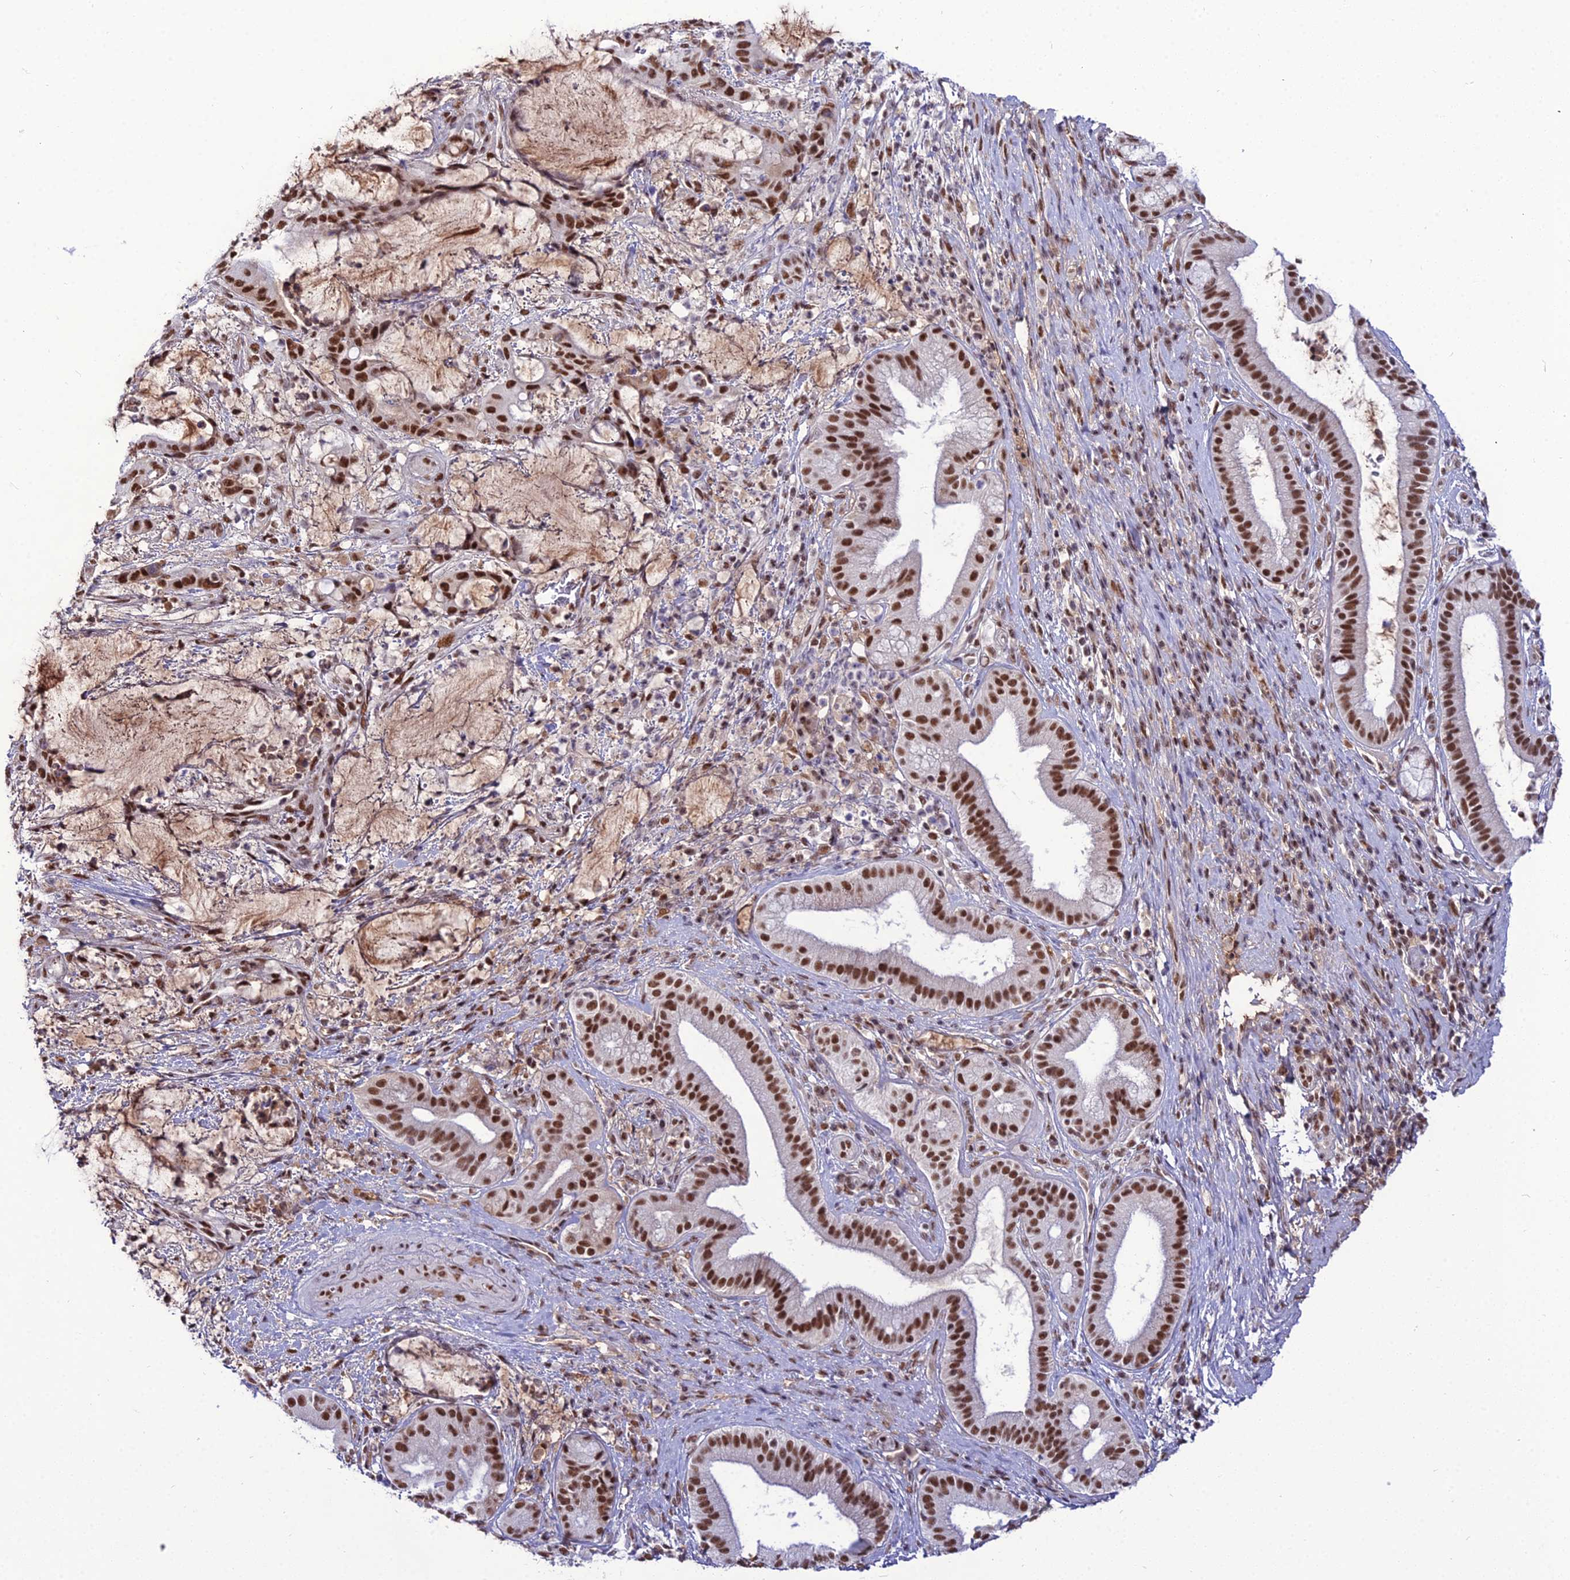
{"staining": {"intensity": "strong", "quantity": ">75%", "location": "nuclear"}, "tissue": "liver cancer", "cell_type": "Tumor cells", "image_type": "cancer", "snomed": [{"axis": "morphology", "description": "Normal tissue, NOS"}, {"axis": "morphology", "description": "Cholangiocarcinoma"}, {"axis": "topography", "description": "Liver"}, {"axis": "topography", "description": "Peripheral nerve tissue"}], "caption": "There is high levels of strong nuclear expression in tumor cells of liver cancer, as demonstrated by immunohistochemical staining (brown color).", "gene": "RBM12", "patient": {"sex": "female", "age": 73}}